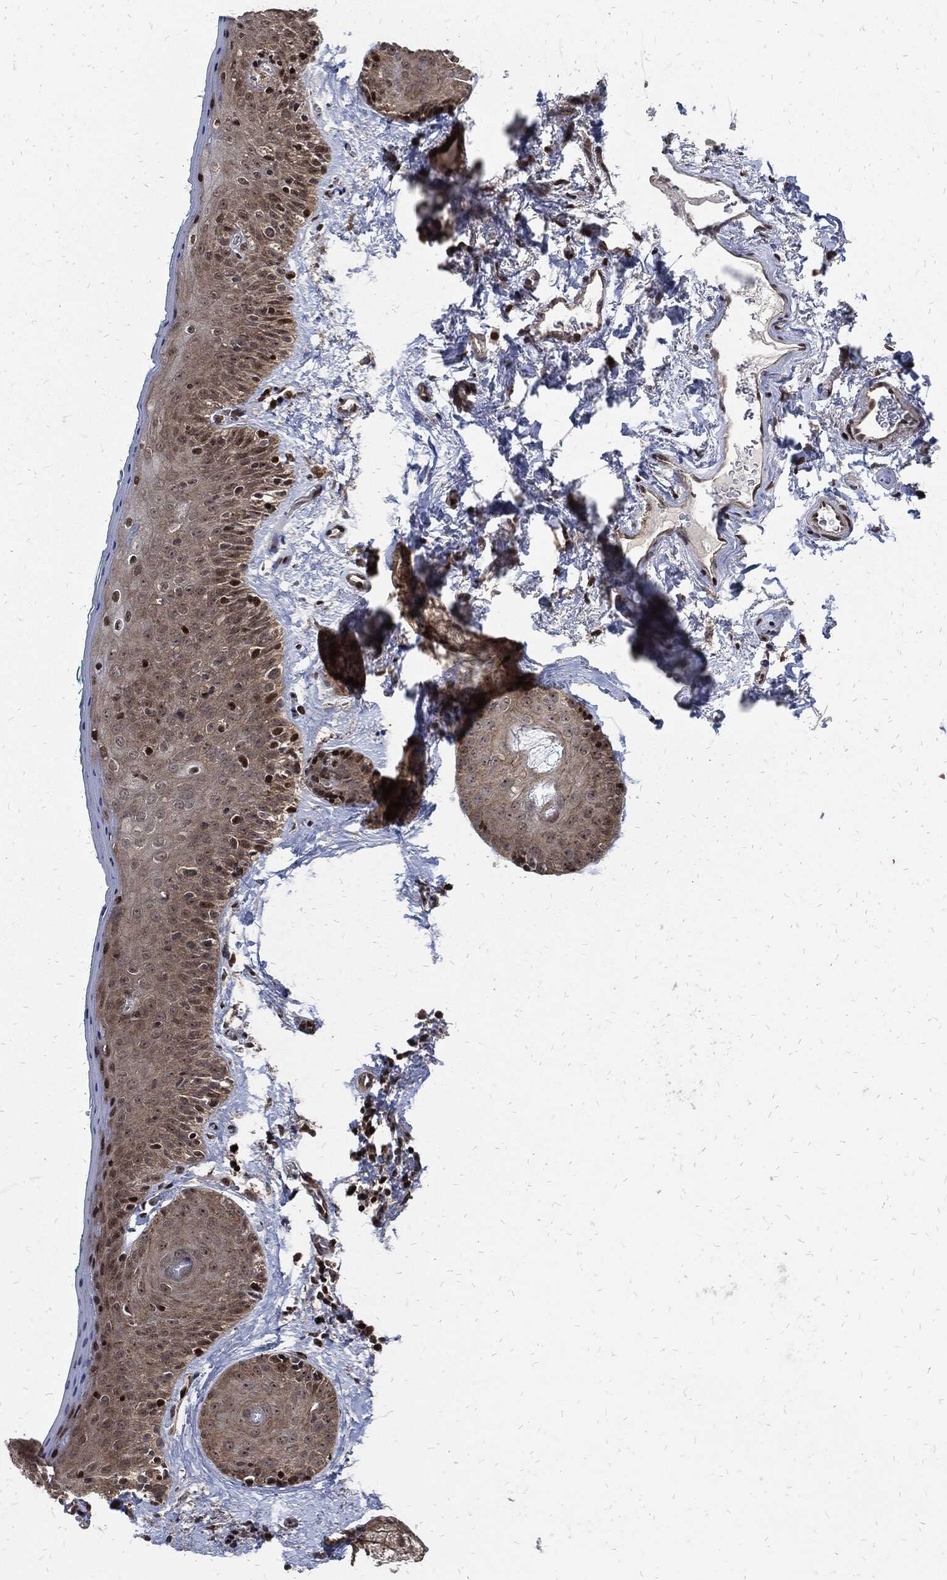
{"staining": {"intensity": "strong", "quantity": "25%-75%", "location": "nuclear"}, "tissue": "vagina", "cell_type": "Squamous epithelial cells", "image_type": "normal", "snomed": [{"axis": "morphology", "description": "Normal tissue, NOS"}, {"axis": "topography", "description": "Vagina"}], "caption": "This histopathology image reveals IHC staining of benign vagina, with high strong nuclear expression in about 25%-75% of squamous epithelial cells.", "gene": "ZNF775", "patient": {"sex": "female", "age": 66}}